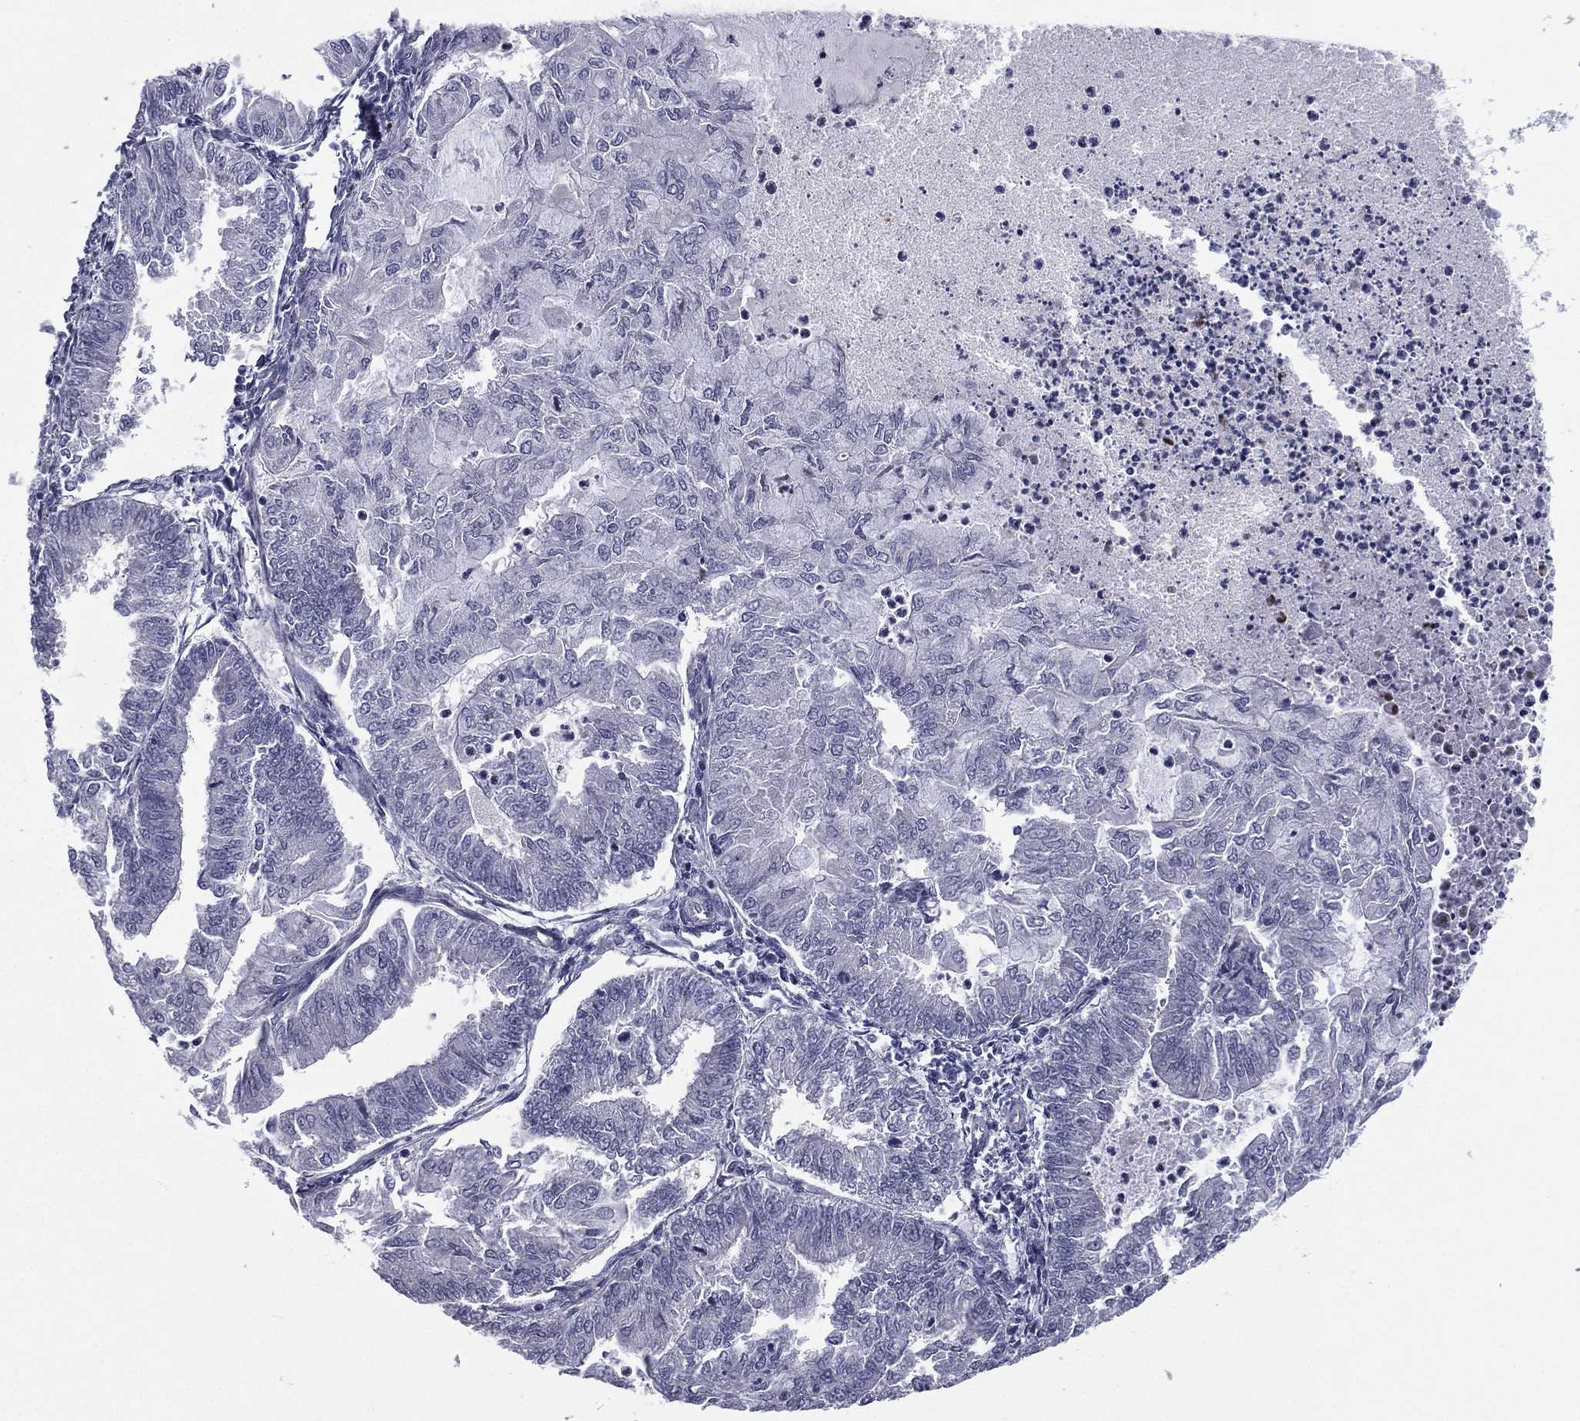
{"staining": {"intensity": "negative", "quantity": "none", "location": "none"}, "tissue": "endometrial cancer", "cell_type": "Tumor cells", "image_type": "cancer", "snomed": [{"axis": "morphology", "description": "Adenocarcinoma, NOS"}, {"axis": "topography", "description": "Endometrium"}], "caption": "The image exhibits no staining of tumor cells in adenocarcinoma (endometrial).", "gene": "ACTRT2", "patient": {"sex": "female", "age": 59}}